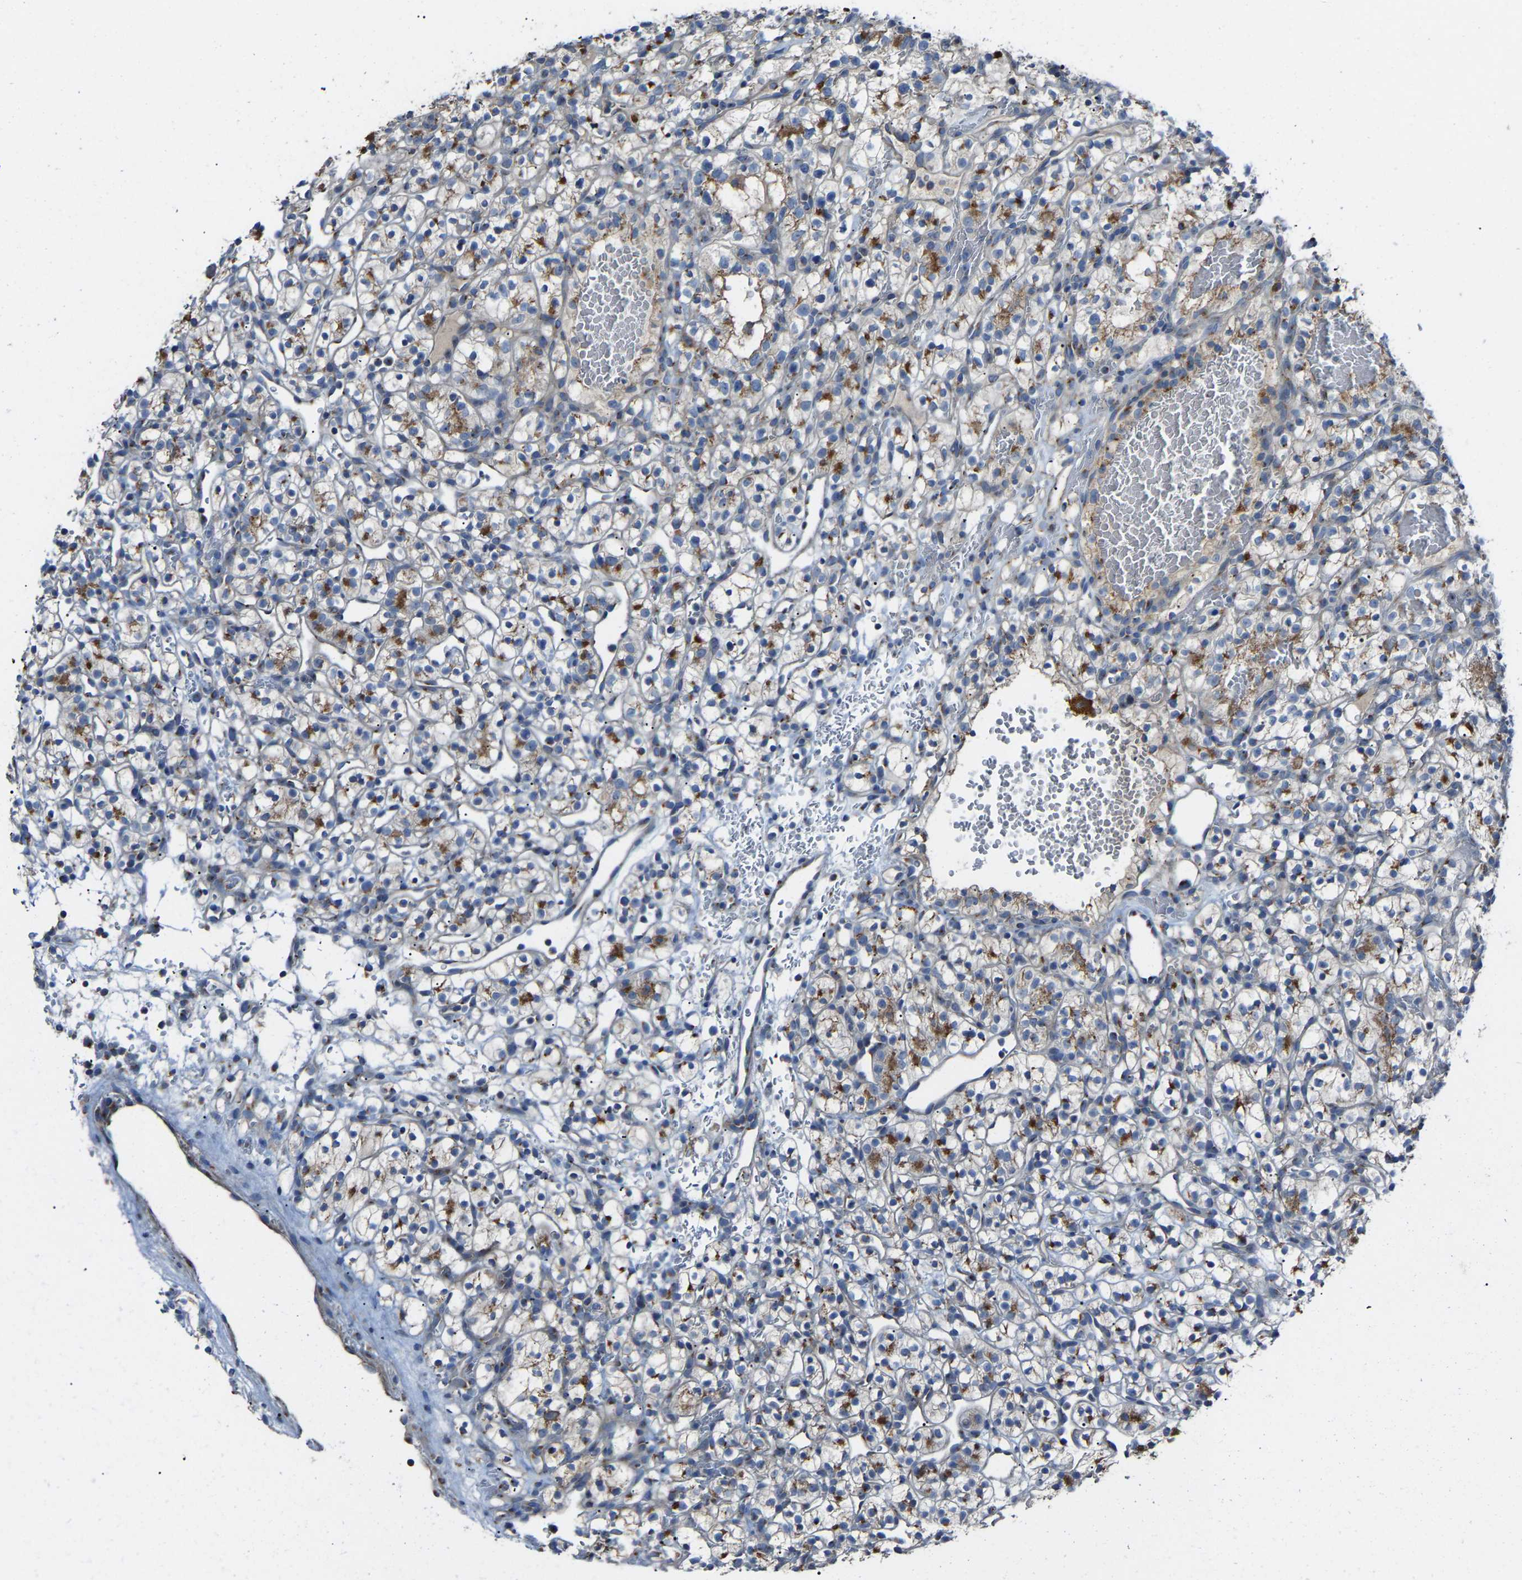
{"staining": {"intensity": "moderate", "quantity": "25%-75%", "location": "cytoplasmic/membranous"}, "tissue": "renal cancer", "cell_type": "Tumor cells", "image_type": "cancer", "snomed": [{"axis": "morphology", "description": "Adenocarcinoma, NOS"}, {"axis": "topography", "description": "Kidney"}], "caption": "Human renal cancer (adenocarcinoma) stained with a protein marker shows moderate staining in tumor cells.", "gene": "CANT1", "patient": {"sex": "female", "age": 57}}